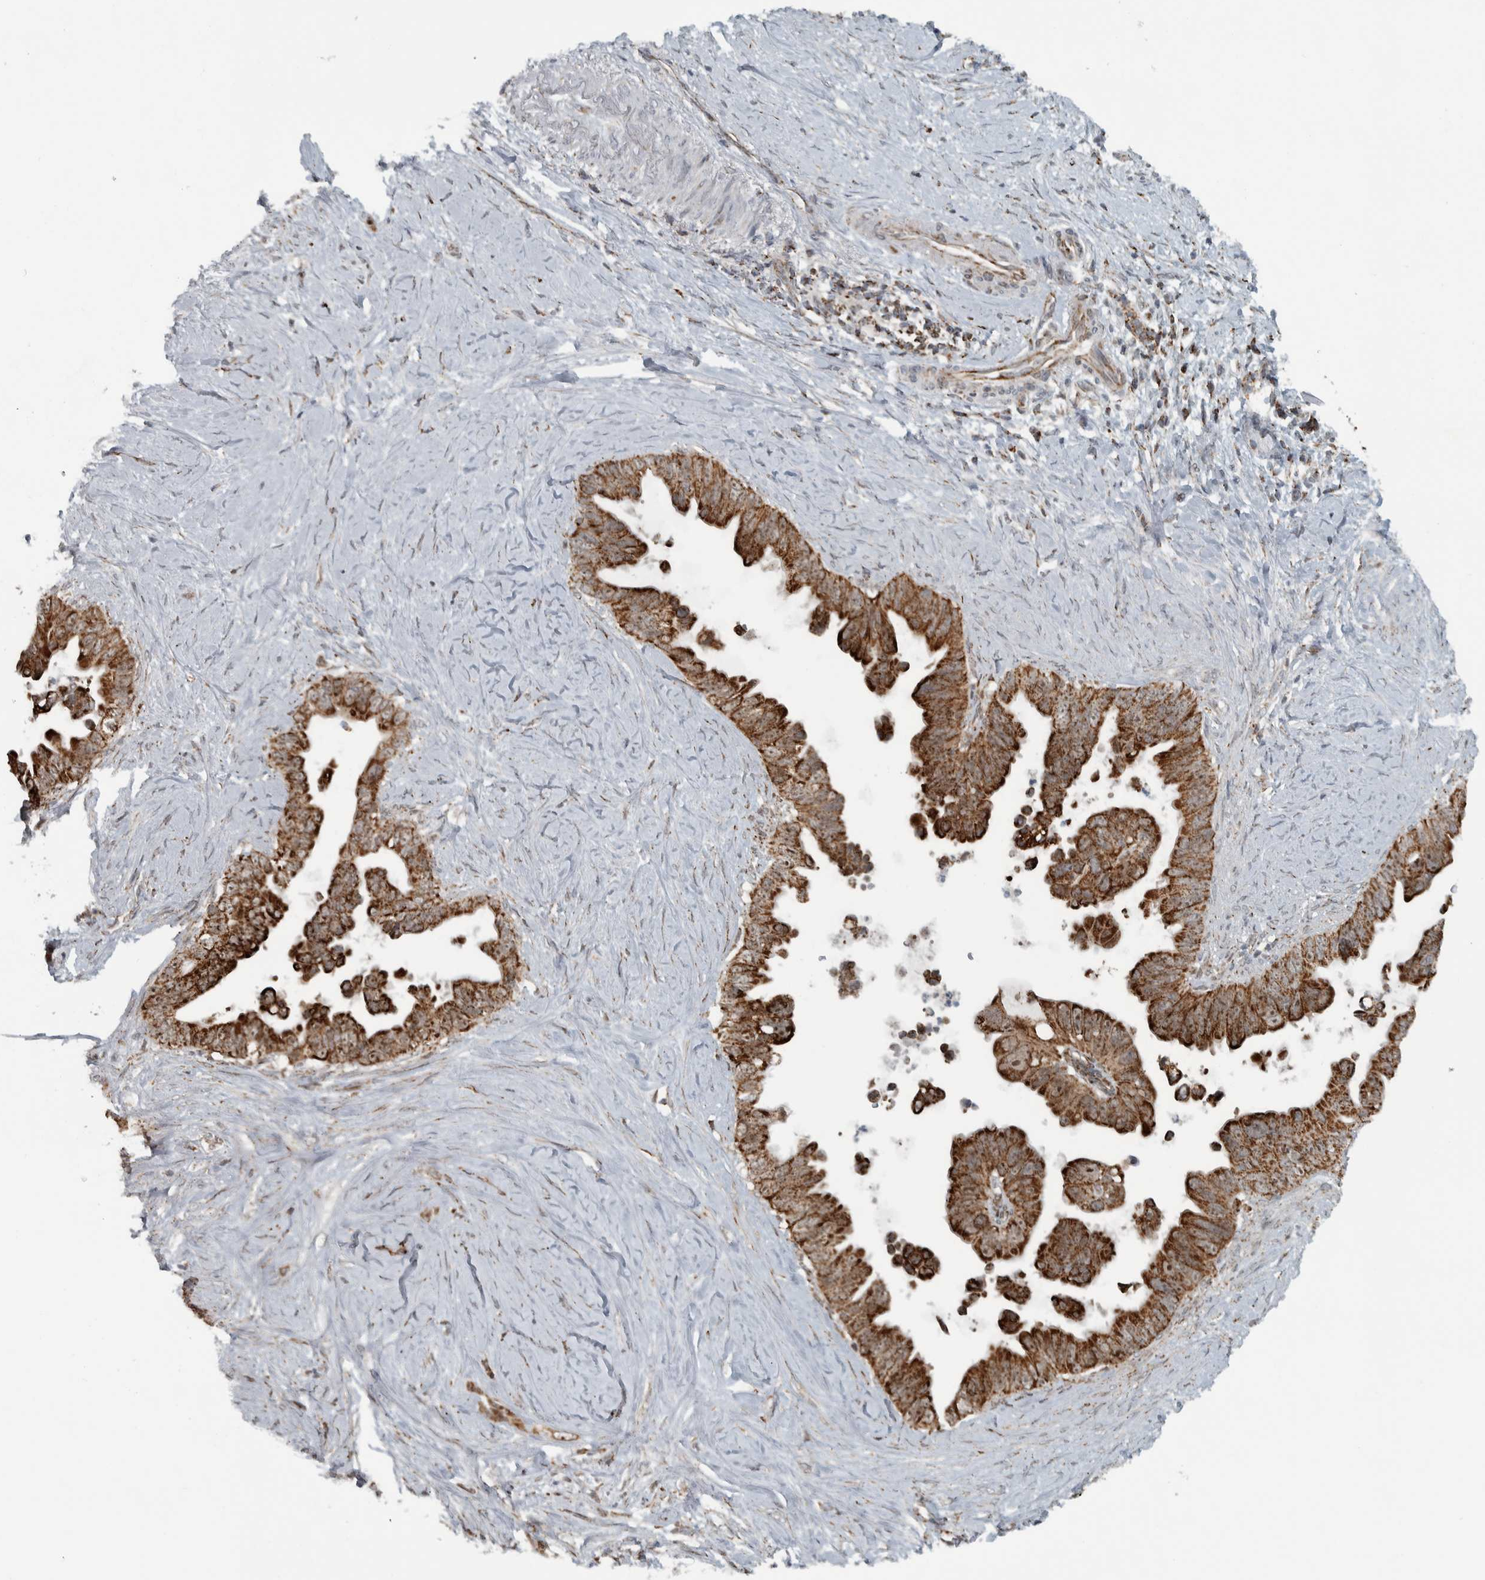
{"staining": {"intensity": "strong", "quantity": ">75%", "location": "cytoplasmic/membranous"}, "tissue": "pancreatic cancer", "cell_type": "Tumor cells", "image_type": "cancer", "snomed": [{"axis": "morphology", "description": "Adenocarcinoma, NOS"}, {"axis": "topography", "description": "Pancreas"}], "caption": "DAB (3,3'-diaminobenzidine) immunohistochemical staining of pancreatic cancer (adenocarcinoma) reveals strong cytoplasmic/membranous protein expression in about >75% of tumor cells.", "gene": "PPM1K", "patient": {"sex": "female", "age": 72}}